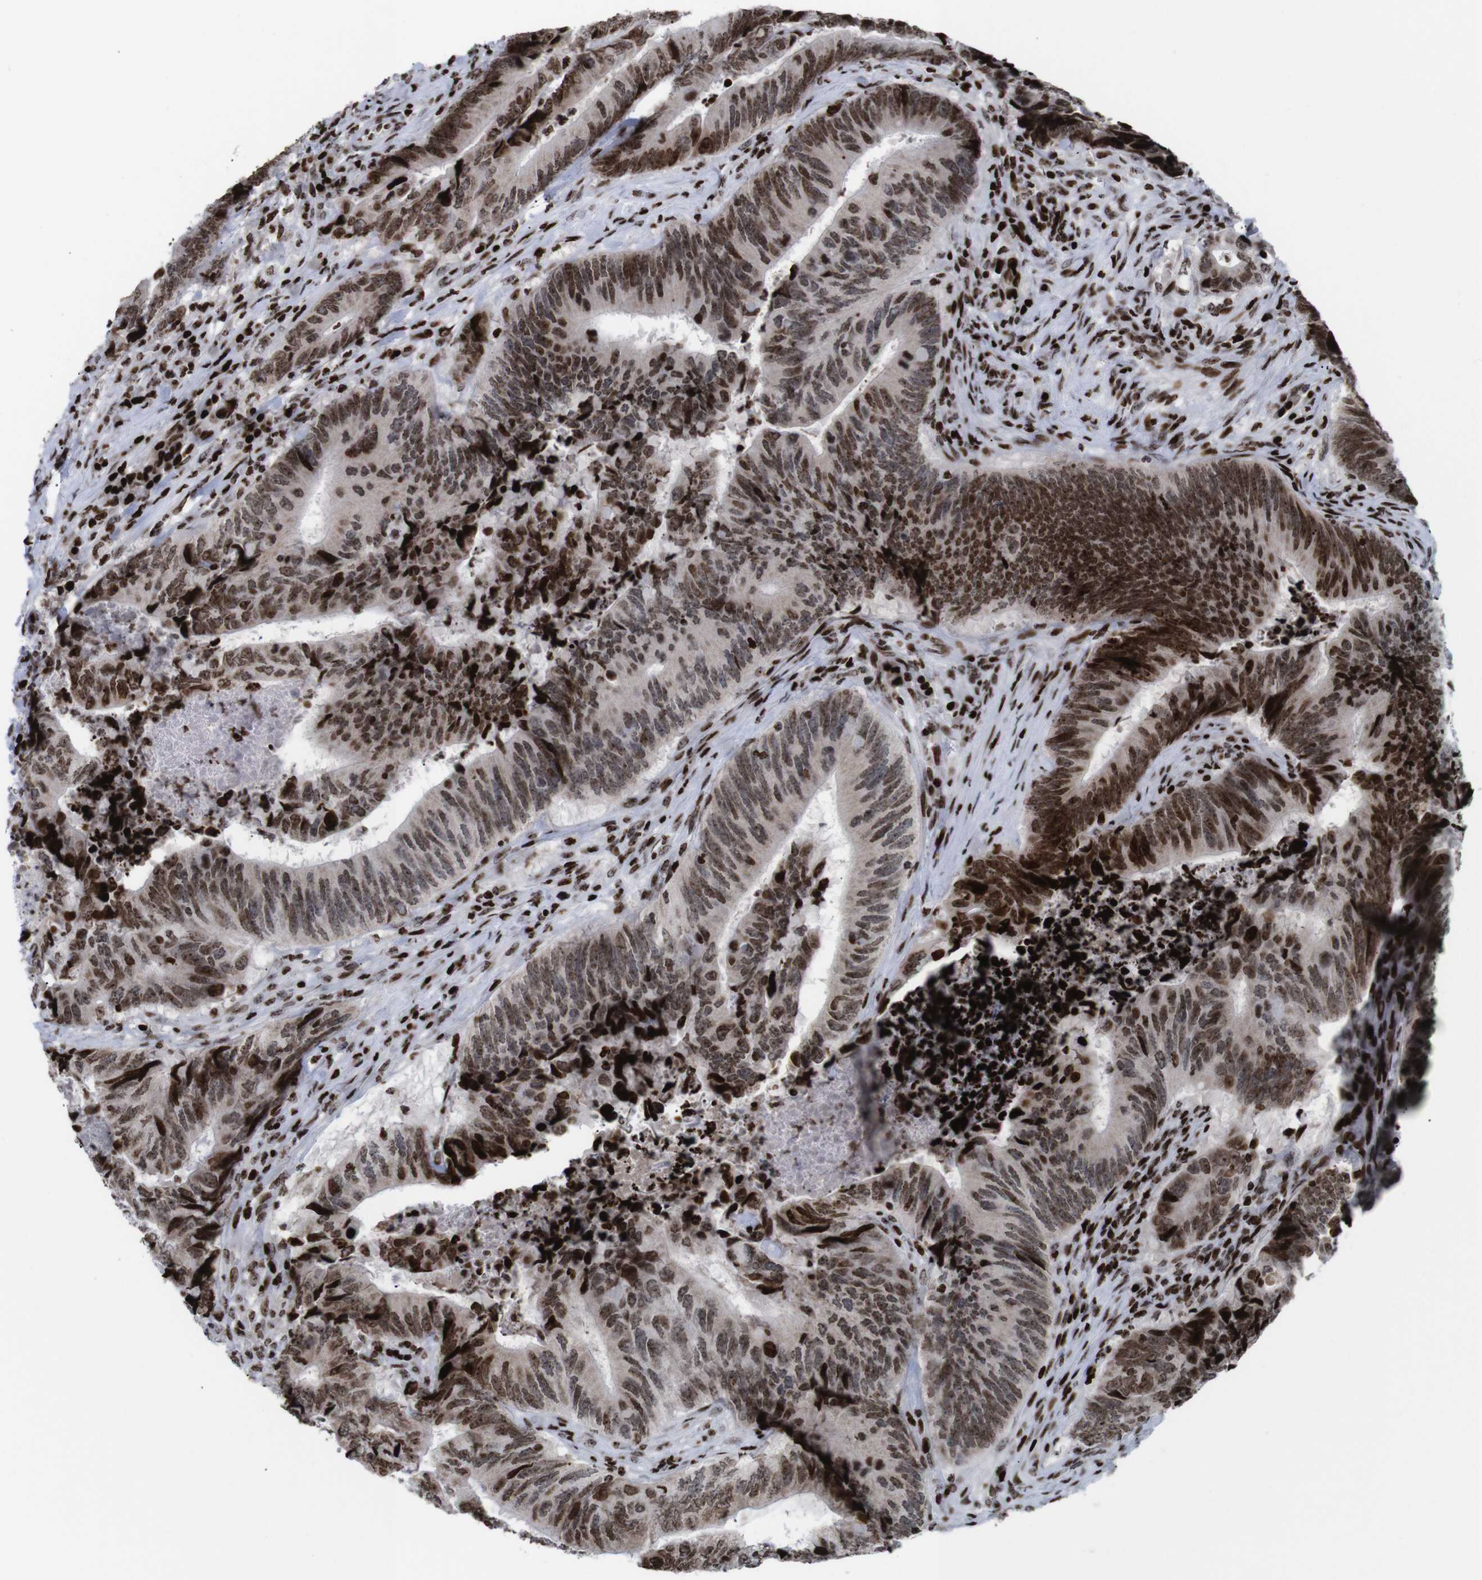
{"staining": {"intensity": "strong", "quantity": ">75%", "location": "nuclear"}, "tissue": "colorectal cancer", "cell_type": "Tumor cells", "image_type": "cancer", "snomed": [{"axis": "morphology", "description": "Normal tissue, NOS"}, {"axis": "morphology", "description": "Adenocarcinoma, NOS"}, {"axis": "topography", "description": "Colon"}], "caption": "Immunohistochemistry micrograph of human colorectal adenocarcinoma stained for a protein (brown), which shows high levels of strong nuclear positivity in approximately >75% of tumor cells.", "gene": "H1-4", "patient": {"sex": "male", "age": 56}}